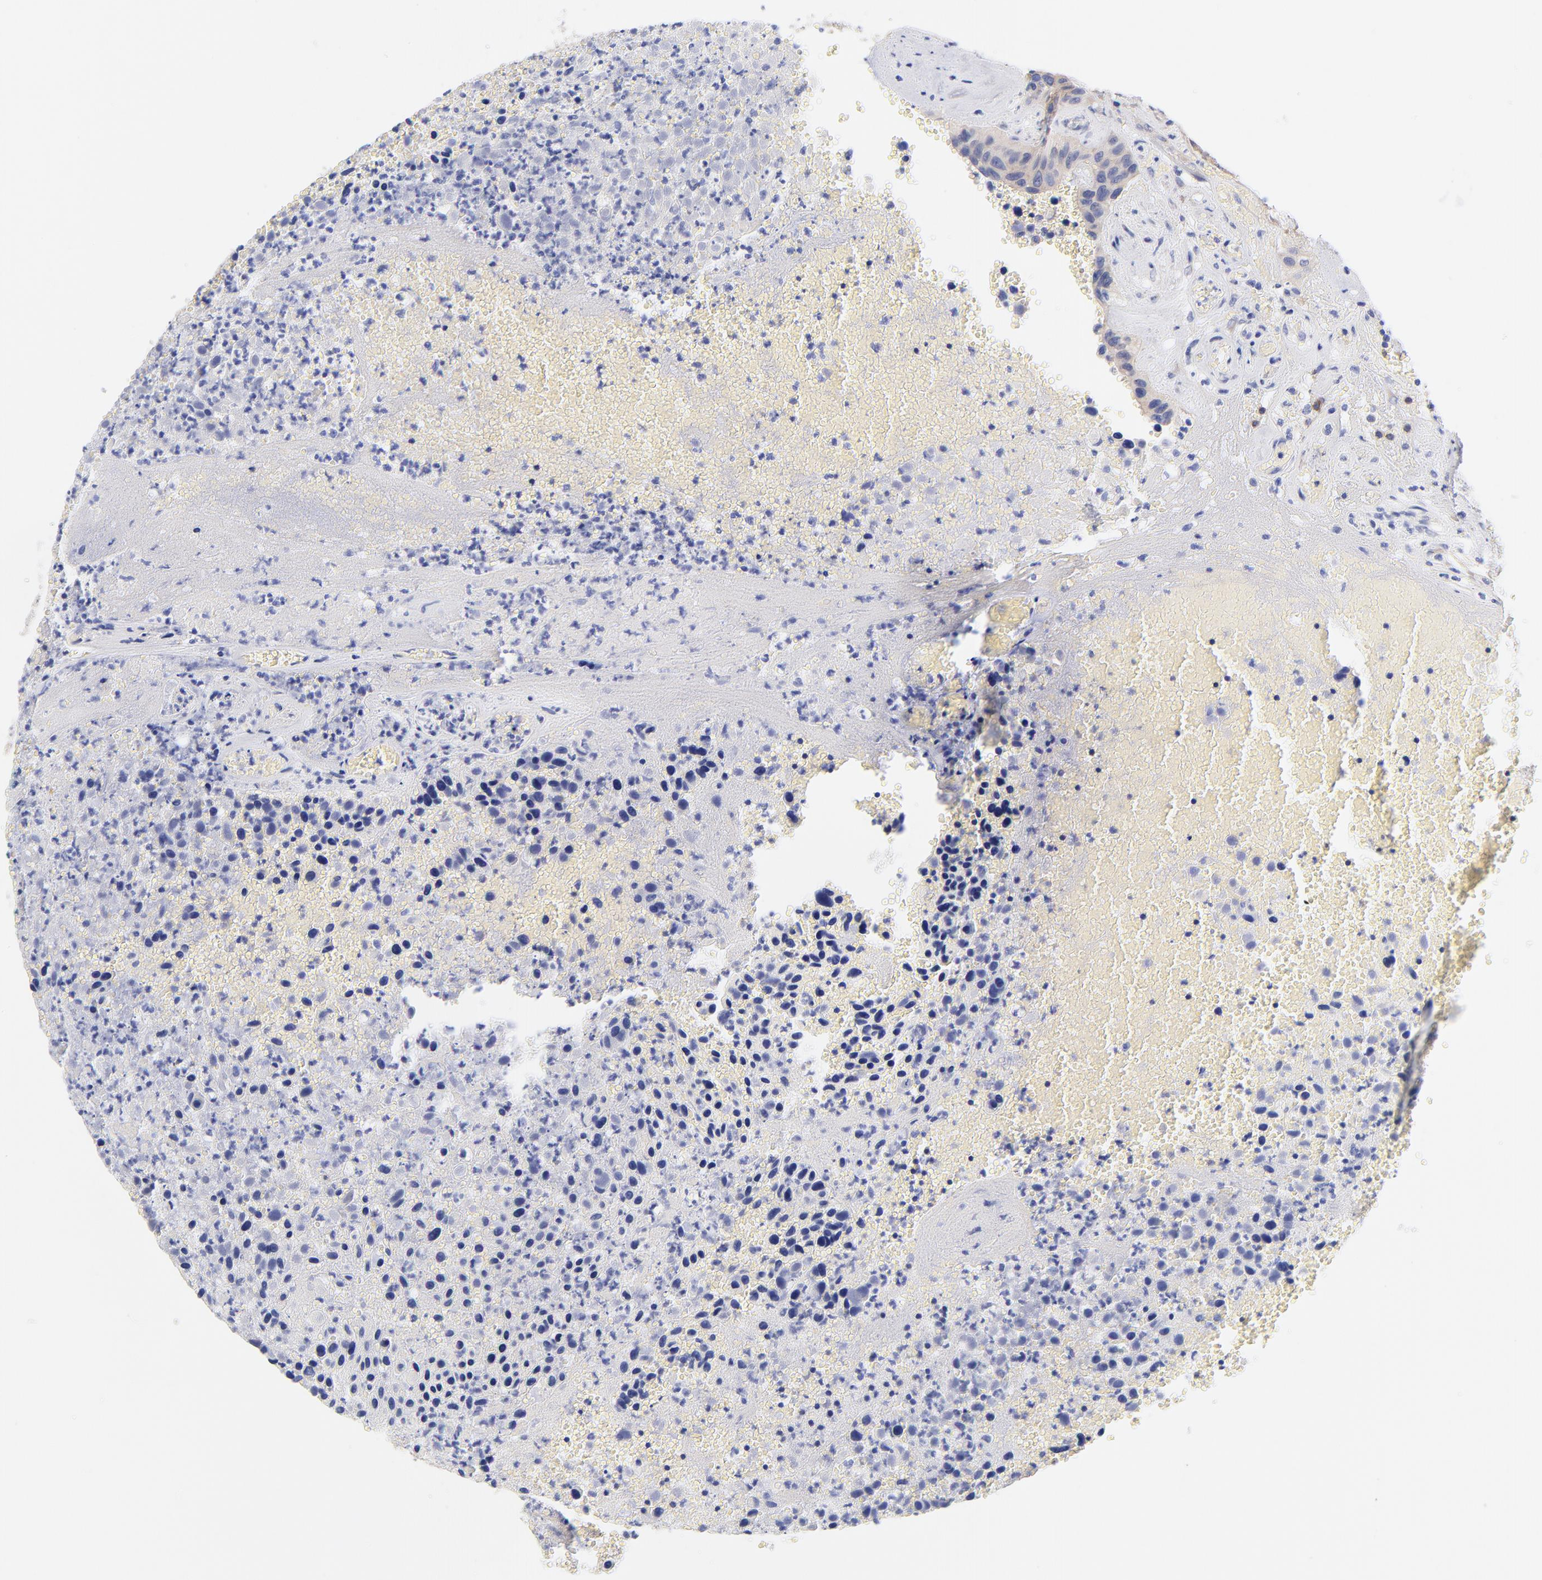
{"staining": {"intensity": "weak", "quantity": ">75%", "location": "cytoplasmic/membranous"}, "tissue": "urothelial cancer", "cell_type": "Tumor cells", "image_type": "cancer", "snomed": [{"axis": "morphology", "description": "Urothelial carcinoma, High grade"}, {"axis": "topography", "description": "Urinary bladder"}], "caption": "Protein staining of urothelial cancer tissue demonstrates weak cytoplasmic/membranous positivity in about >75% of tumor cells.", "gene": "TNFRSF13C", "patient": {"sex": "male", "age": 66}}